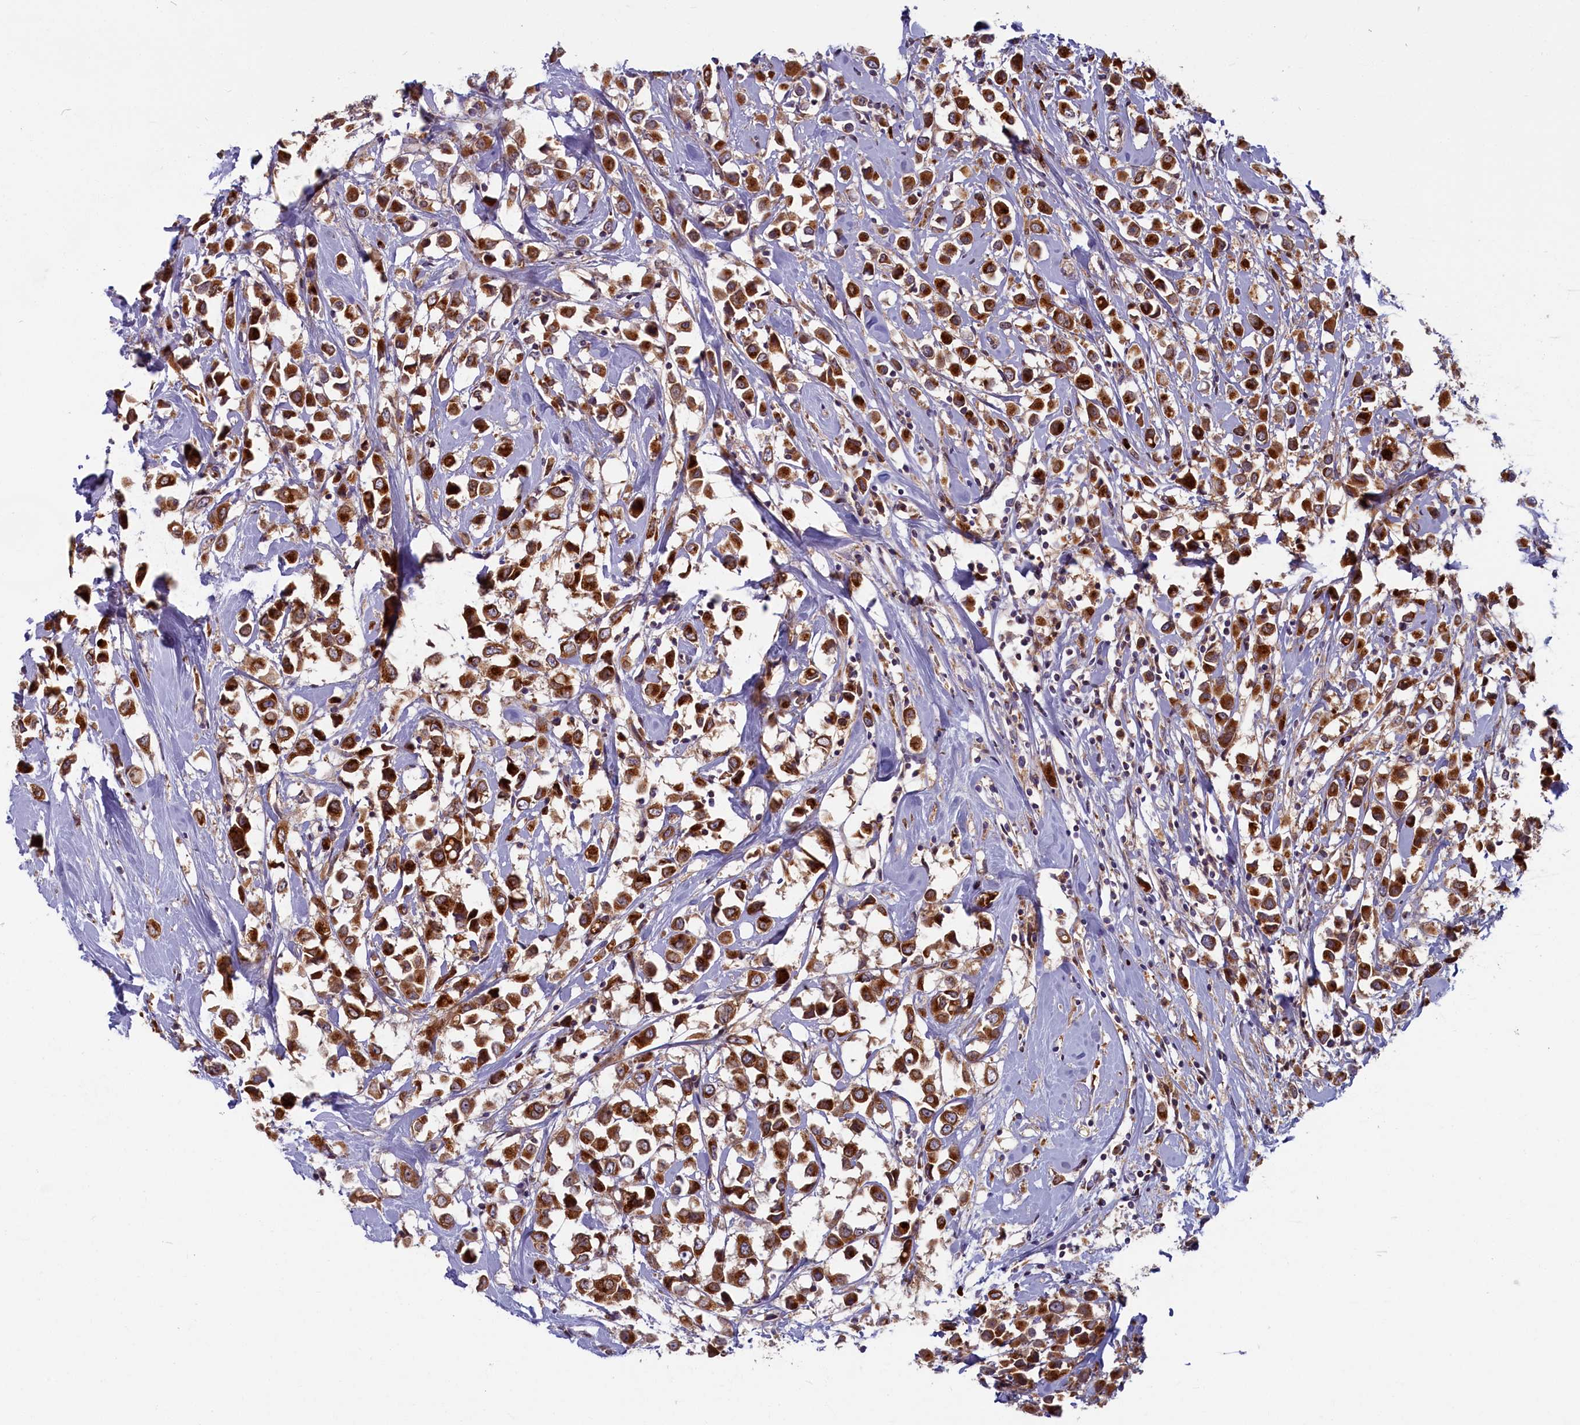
{"staining": {"intensity": "strong", "quantity": ">75%", "location": "cytoplasmic/membranous"}, "tissue": "breast cancer", "cell_type": "Tumor cells", "image_type": "cancer", "snomed": [{"axis": "morphology", "description": "Duct carcinoma"}, {"axis": "topography", "description": "Breast"}], "caption": "Immunohistochemistry (DAB) staining of human intraductal carcinoma (breast) displays strong cytoplasmic/membranous protein expression in about >75% of tumor cells.", "gene": "BLVRB", "patient": {"sex": "female", "age": 61}}